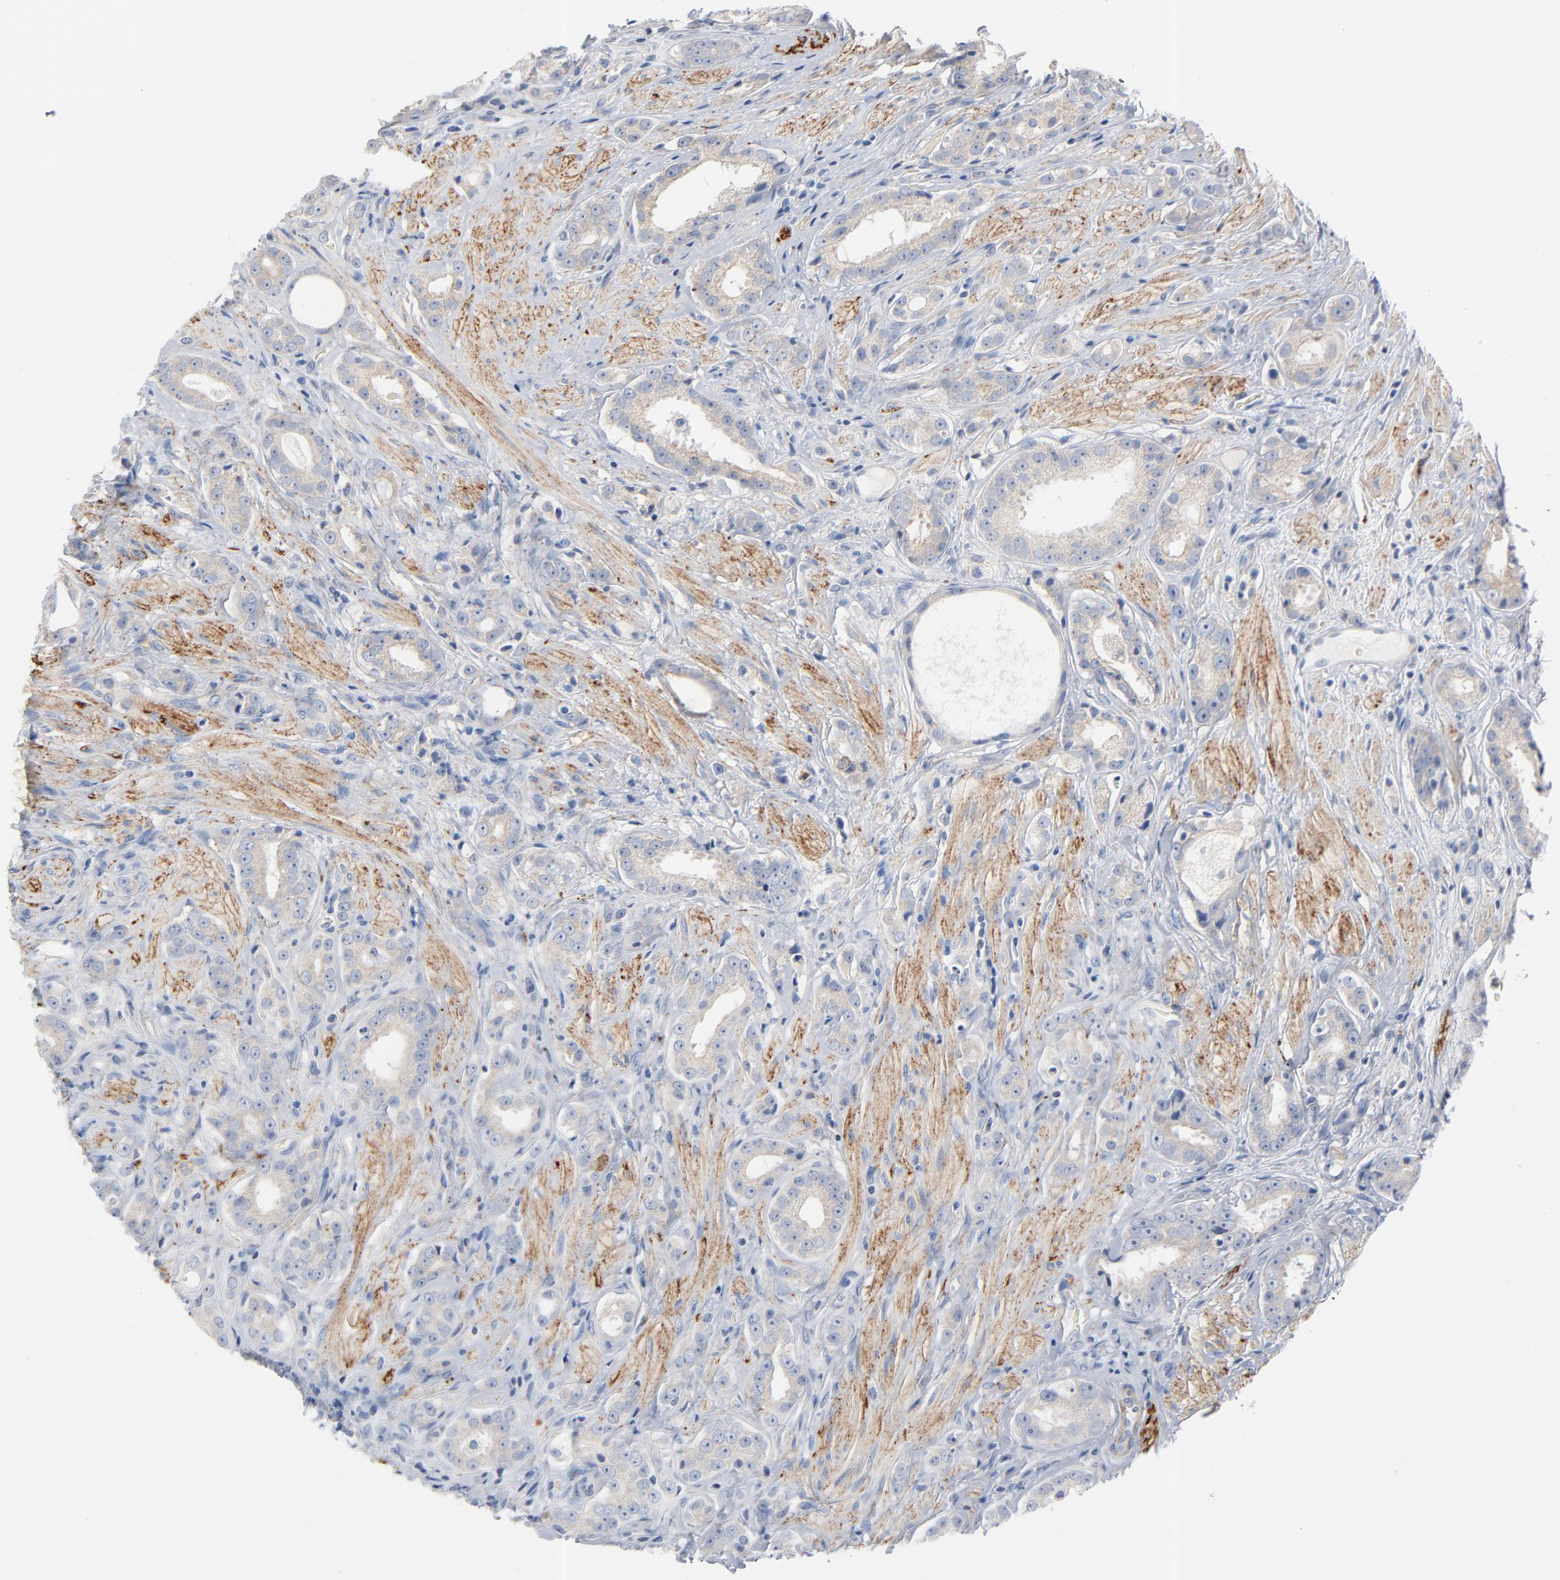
{"staining": {"intensity": "negative", "quantity": "none", "location": "none"}, "tissue": "prostate cancer", "cell_type": "Tumor cells", "image_type": "cancer", "snomed": [{"axis": "morphology", "description": "Adenocarcinoma, Medium grade"}, {"axis": "topography", "description": "Prostate"}], "caption": "Human prostate cancer (medium-grade adenocarcinoma) stained for a protein using immunohistochemistry (IHC) exhibits no positivity in tumor cells.", "gene": "IFT43", "patient": {"sex": "male", "age": 53}}